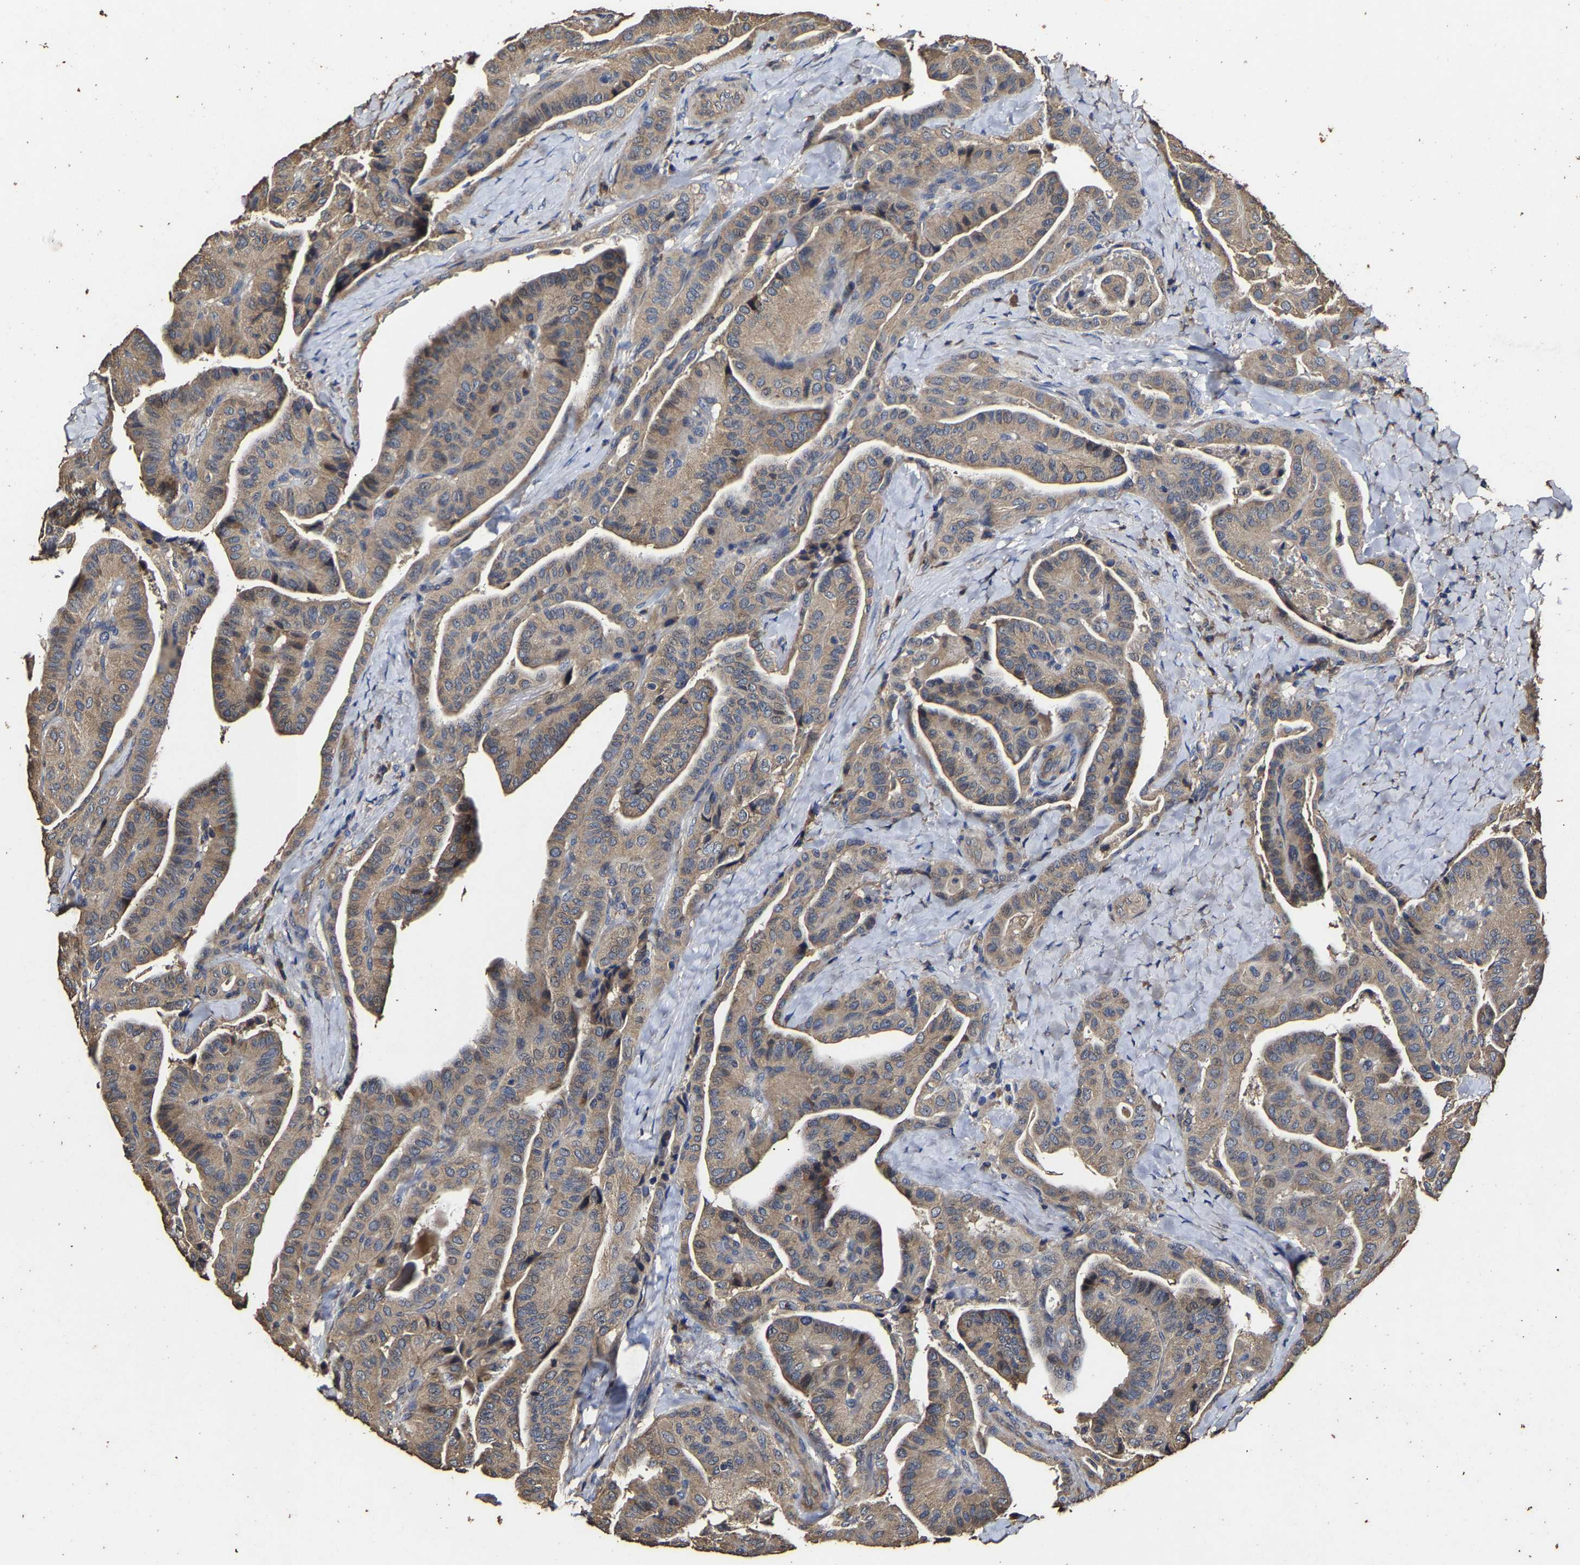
{"staining": {"intensity": "weak", "quantity": ">75%", "location": "cytoplasmic/membranous"}, "tissue": "thyroid cancer", "cell_type": "Tumor cells", "image_type": "cancer", "snomed": [{"axis": "morphology", "description": "Papillary adenocarcinoma, NOS"}, {"axis": "topography", "description": "Thyroid gland"}], "caption": "Immunohistochemistry (IHC) image of neoplastic tissue: papillary adenocarcinoma (thyroid) stained using immunohistochemistry exhibits low levels of weak protein expression localized specifically in the cytoplasmic/membranous of tumor cells, appearing as a cytoplasmic/membranous brown color.", "gene": "PPM1K", "patient": {"sex": "male", "age": 77}}